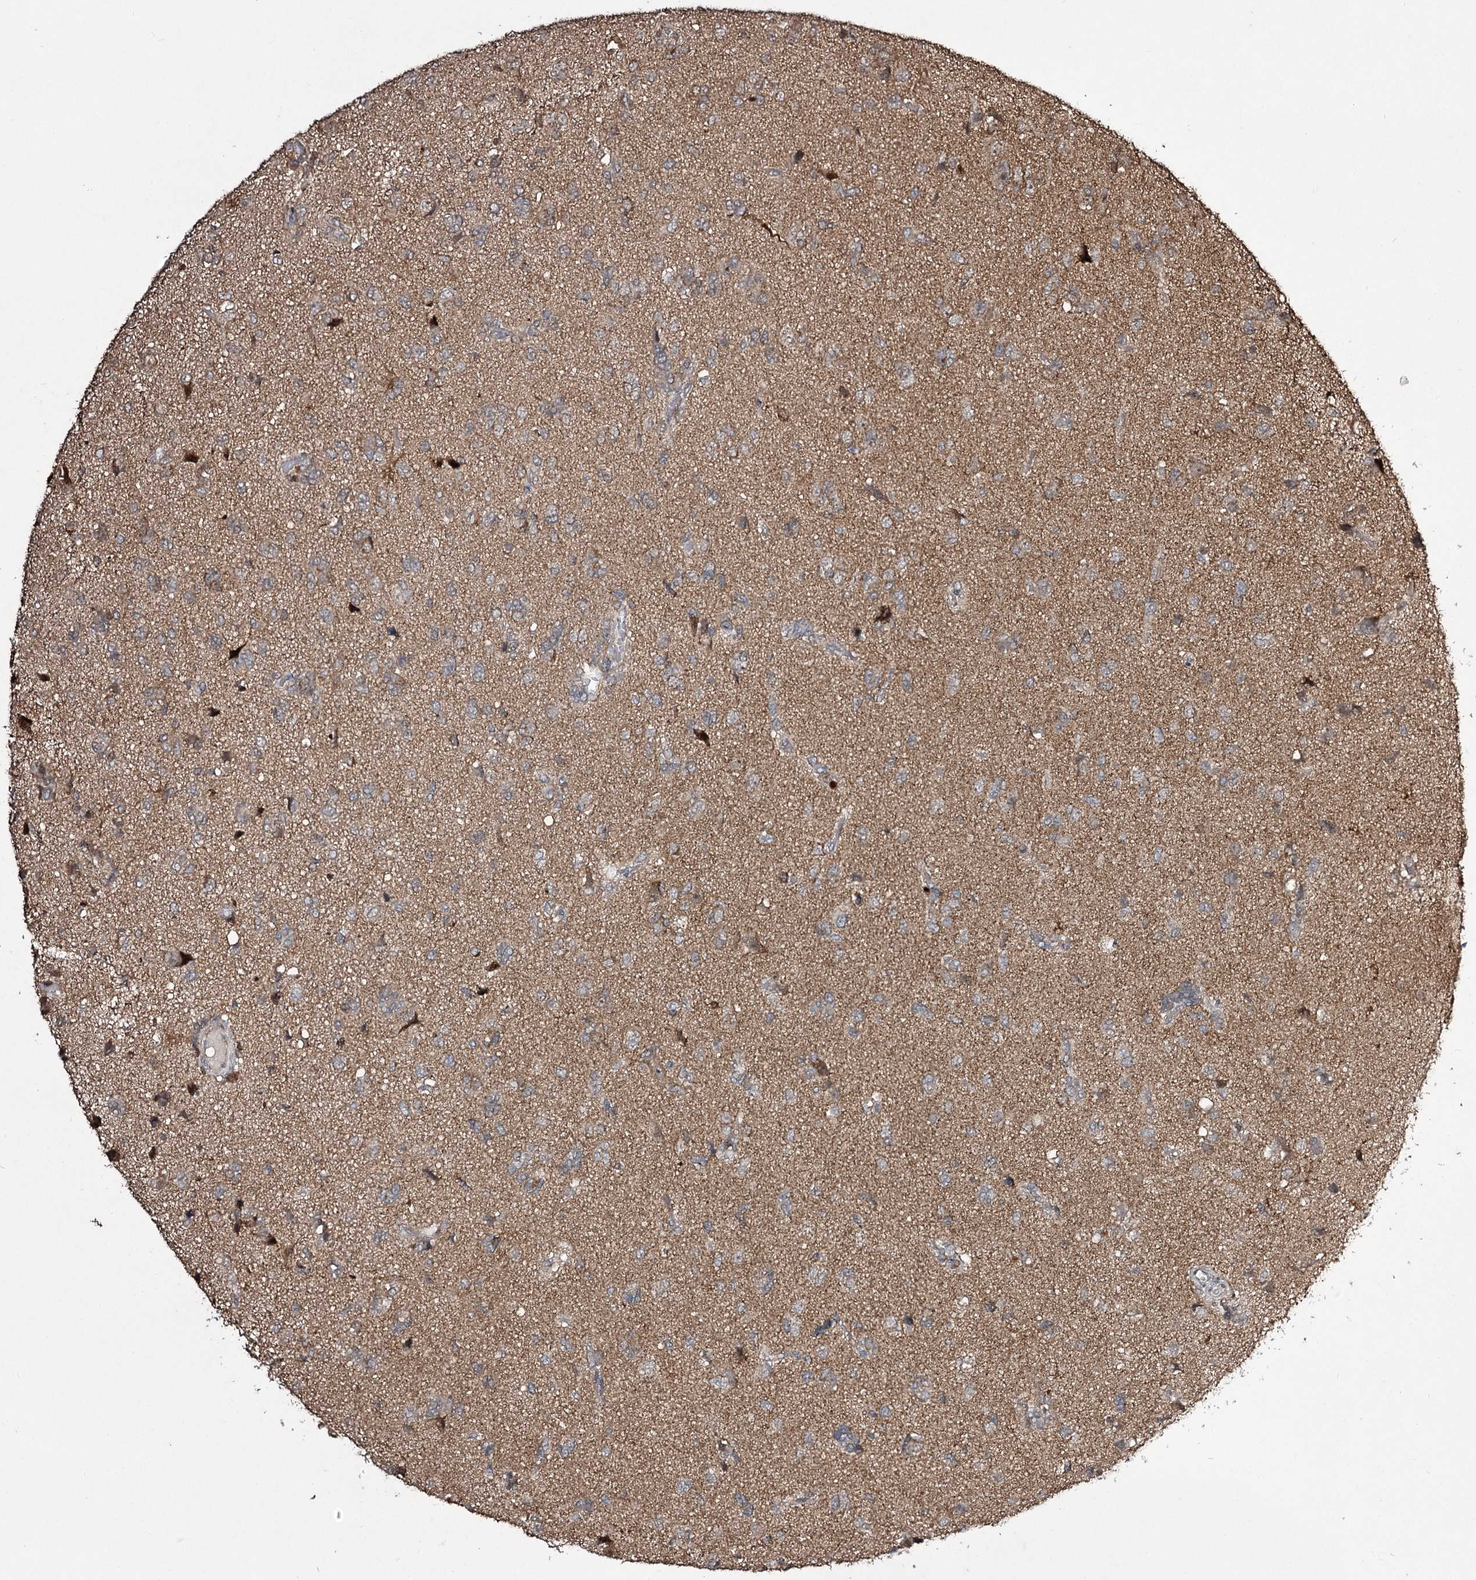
{"staining": {"intensity": "negative", "quantity": "none", "location": "none"}, "tissue": "glioma", "cell_type": "Tumor cells", "image_type": "cancer", "snomed": [{"axis": "morphology", "description": "Glioma, malignant, High grade"}, {"axis": "topography", "description": "Brain"}], "caption": "Histopathology image shows no protein staining in tumor cells of high-grade glioma (malignant) tissue. The staining is performed using DAB (3,3'-diaminobenzidine) brown chromogen with nuclei counter-stained in using hematoxylin.", "gene": "CPNE8", "patient": {"sex": "female", "age": 59}}